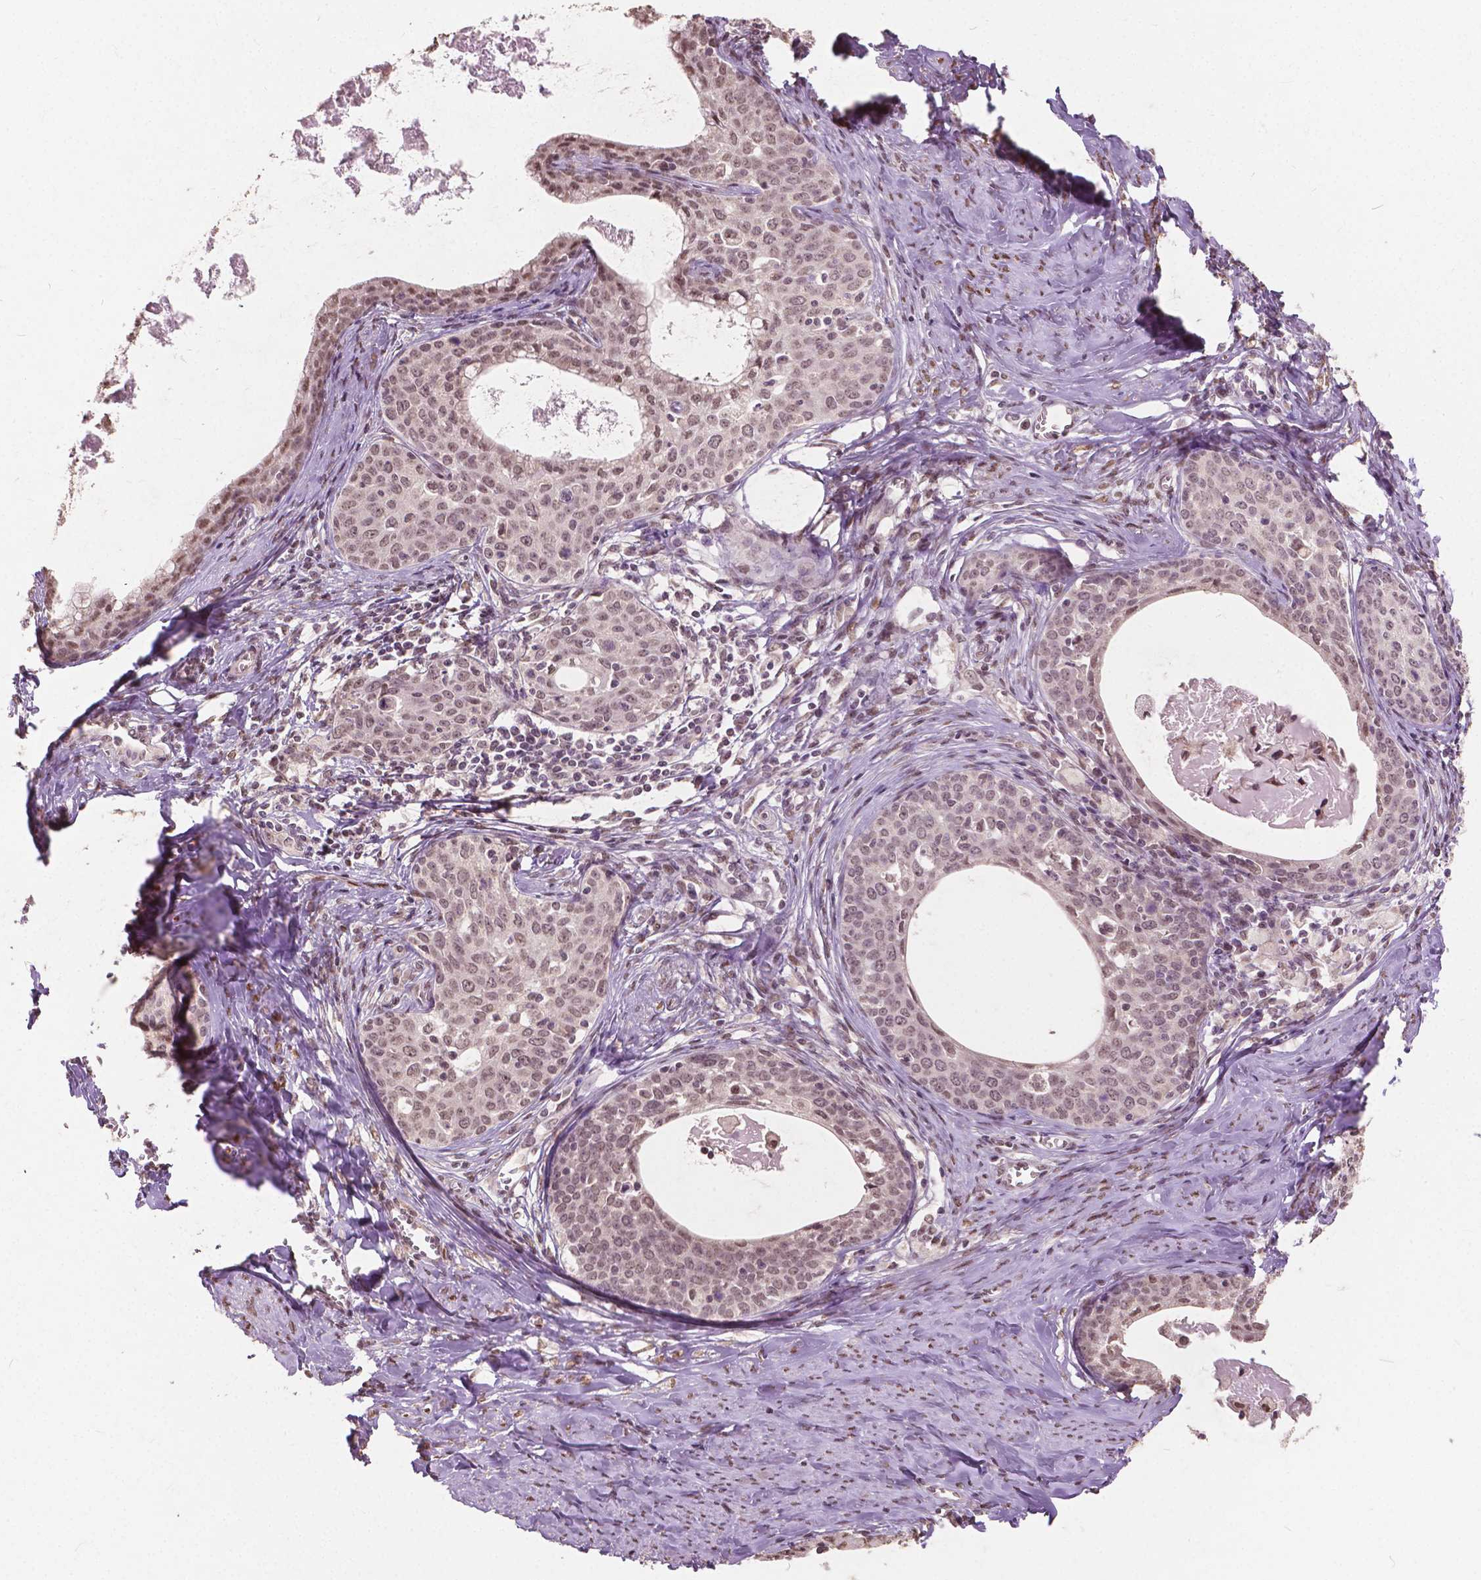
{"staining": {"intensity": "moderate", "quantity": ">75%", "location": "nuclear"}, "tissue": "cervical cancer", "cell_type": "Tumor cells", "image_type": "cancer", "snomed": [{"axis": "morphology", "description": "Squamous cell carcinoma, NOS"}, {"axis": "morphology", "description": "Adenocarcinoma, NOS"}, {"axis": "topography", "description": "Cervix"}], "caption": "Protein staining demonstrates moderate nuclear staining in approximately >75% of tumor cells in cervical cancer.", "gene": "HOXA10", "patient": {"sex": "female", "age": 52}}